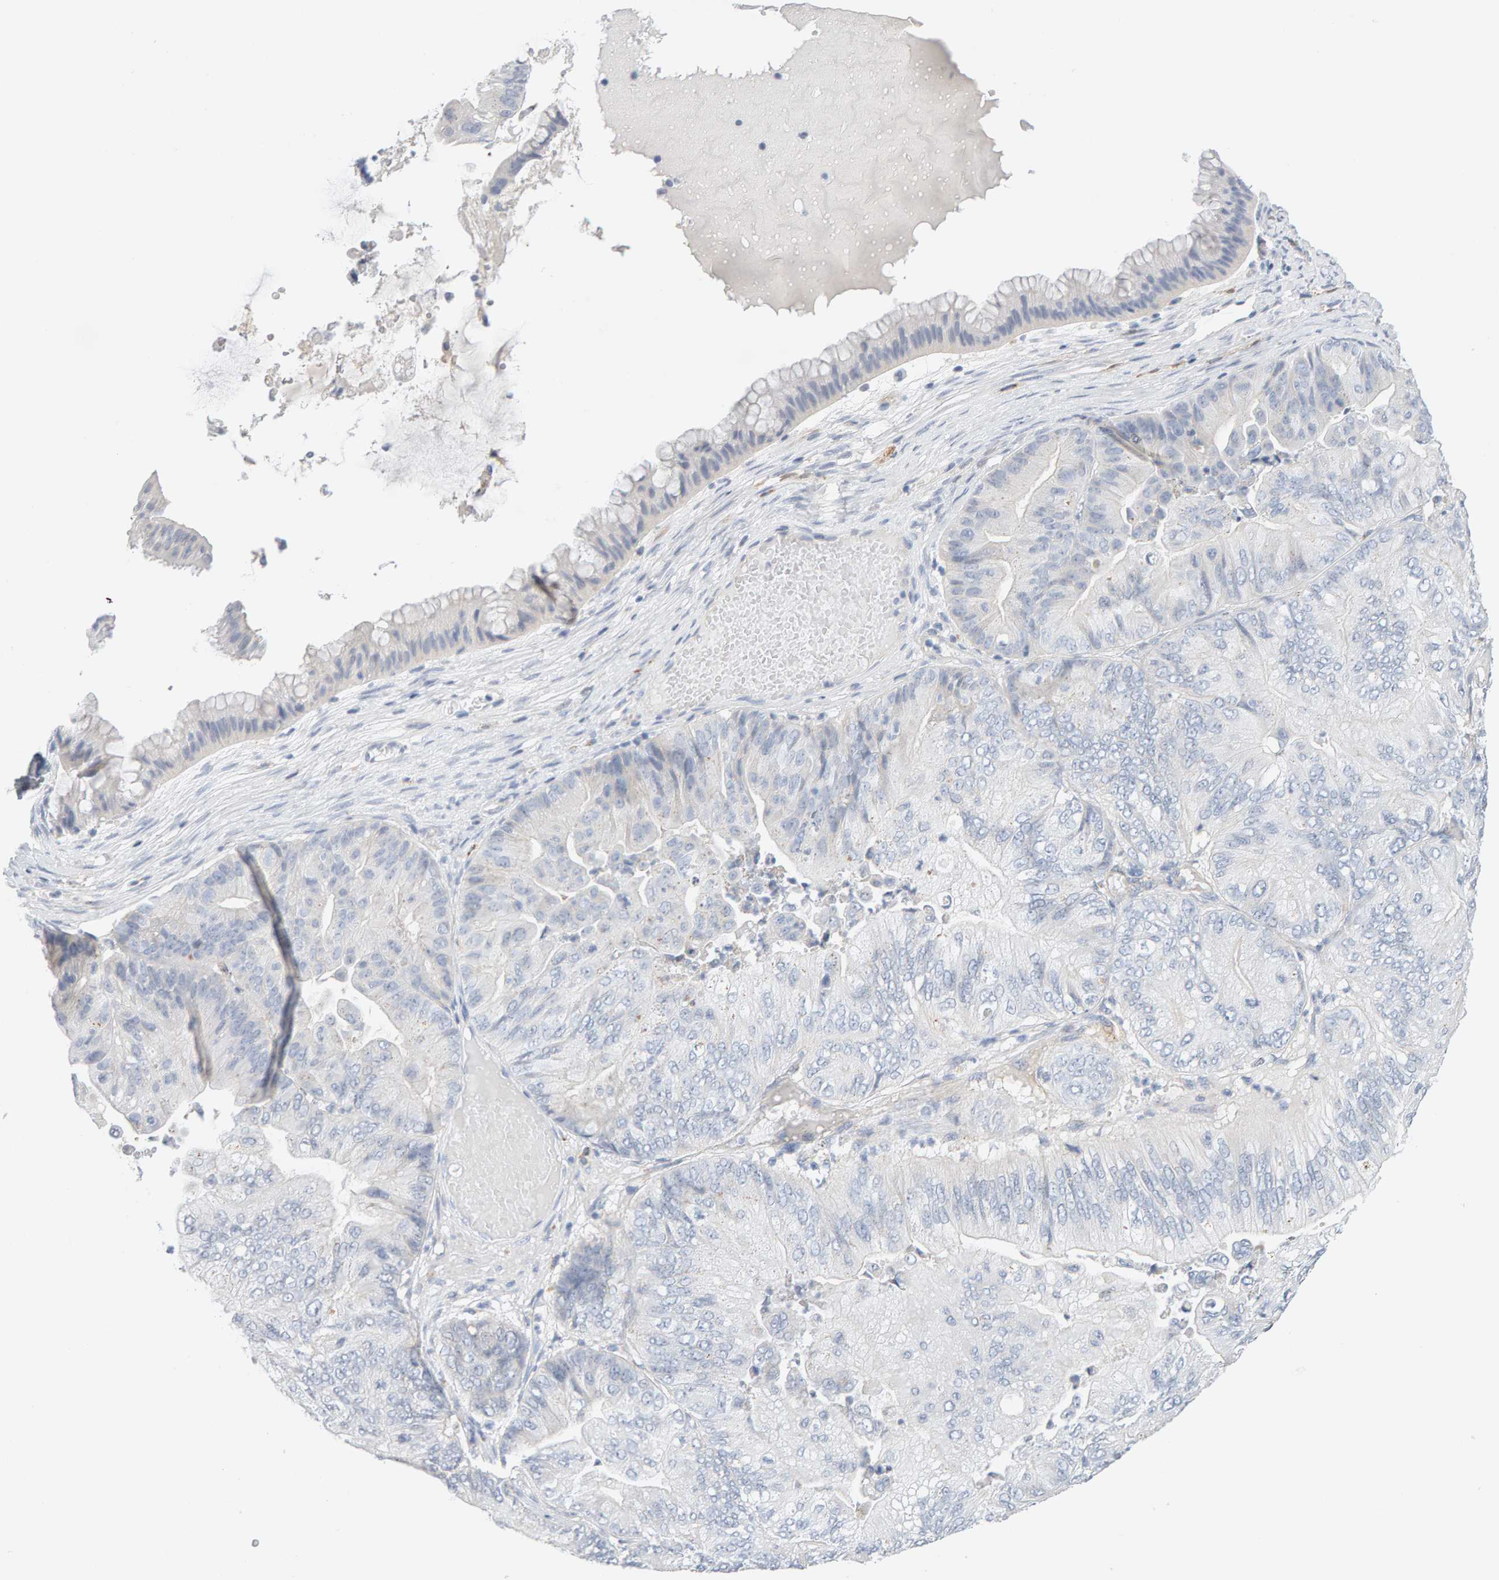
{"staining": {"intensity": "negative", "quantity": "none", "location": "none"}, "tissue": "ovarian cancer", "cell_type": "Tumor cells", "image_type": "cancer", "snomed": [{"axis": "morphology", "description": "Cystadenocarcinoma, mucinous, NOS"}, {"axis": "topography", "description": "Ovary"}], "caption": "High magnification brightfield microscopy of ovarian cancer stained with DAB (brown) and counterstained with hematoxylin (blue): tumor cells show no significant staining.", "gene": "METRNL", "patient": {"sex": "female", "age": 61}}